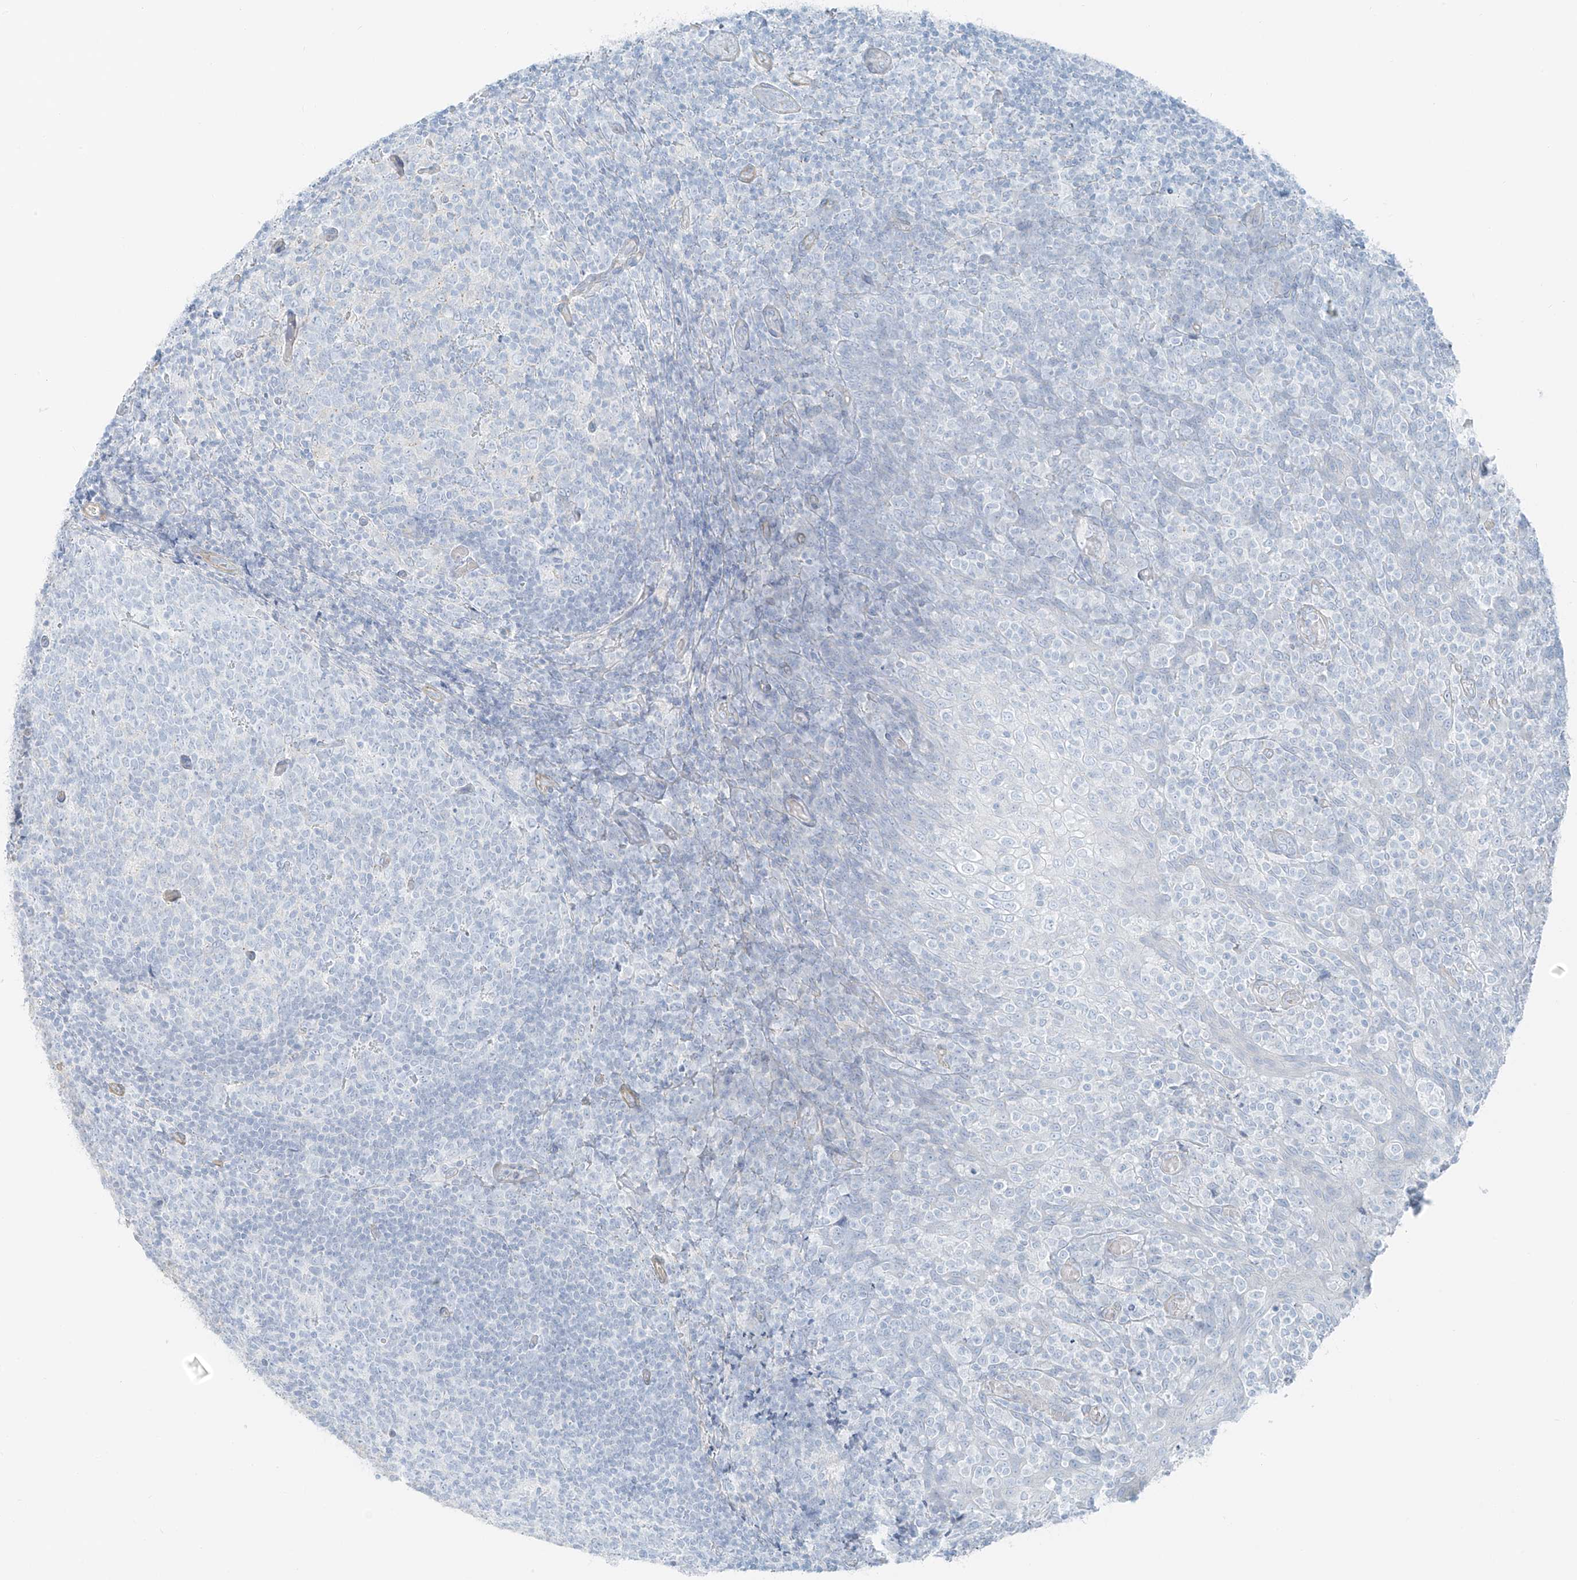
{"staining": {"intensity": "negative", "quantity": "none", "location": "none"}, "tissue": "tonsil", "cell_type": "Germinal center cells", "image_type": "normal", "snomed": [{"axis": "morphology", "description": "Normal tissue, NOS"}, {"axis": "topography", "description": "Tonsil"}], "caption": "A histopathology image of tonsil stained for a protein reveals no brown staining in germinal center cells. Nuclei are stained in blue.", "gene": "SMCP", "patient": {"sex": "female", "age": 19}}